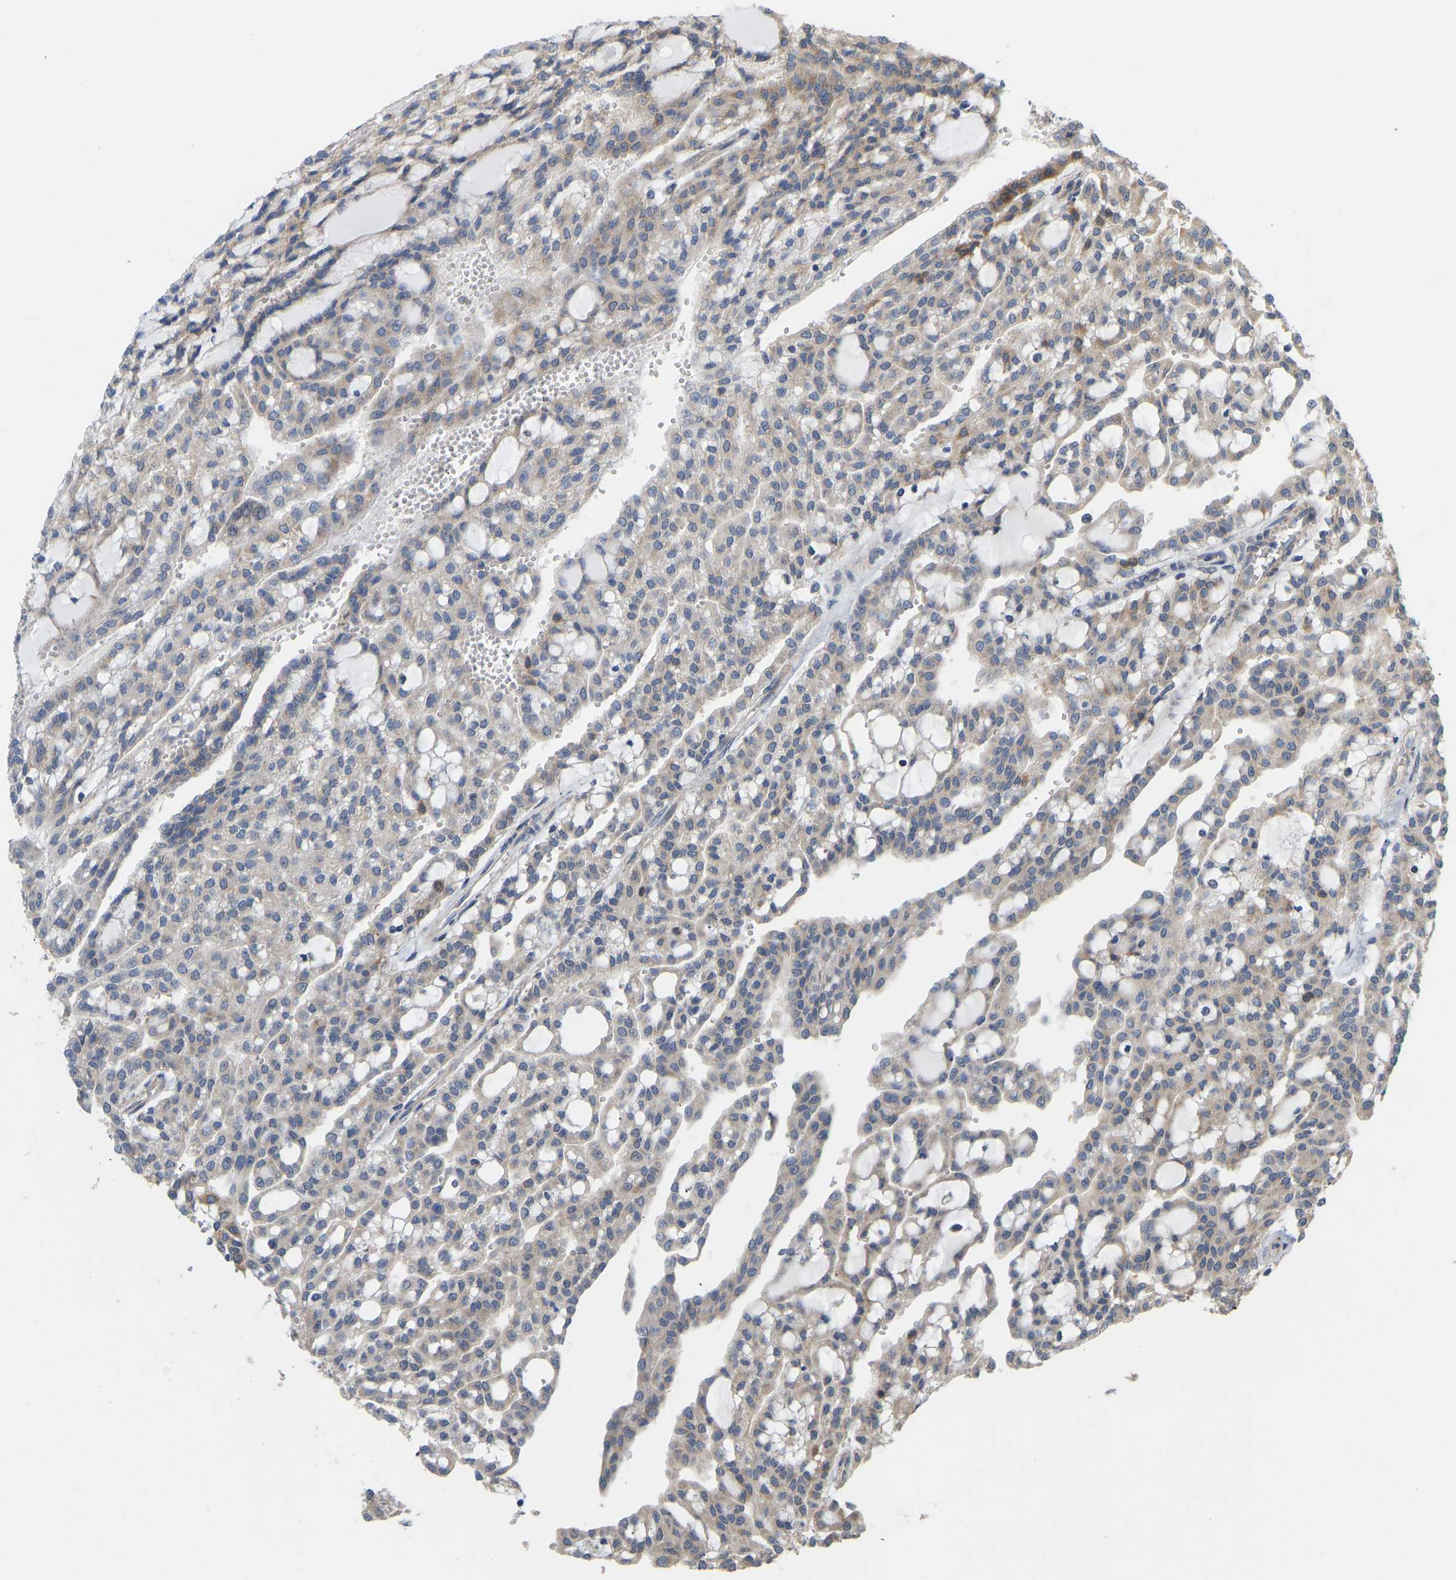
{"staining": {"intensity": "weak", "quantity": "<25%", "location": "cytoplasmic/membranous"}, "tissue": "renal cancer", "cell_type": "Tumor cells", "image_type": "cancer", "snomed": [{"axis": "morphology", "description": "Adenocarcinoma, NOS"}, {"axis": "topography", "description": "Kidney"}], "caption": "This is an immunohistochemistry histopathology image of renal adenocarcinoma. There is no expression in tumor cells.", "gene": "HACD2", "patient": {"sex": "male", "age": 61}}